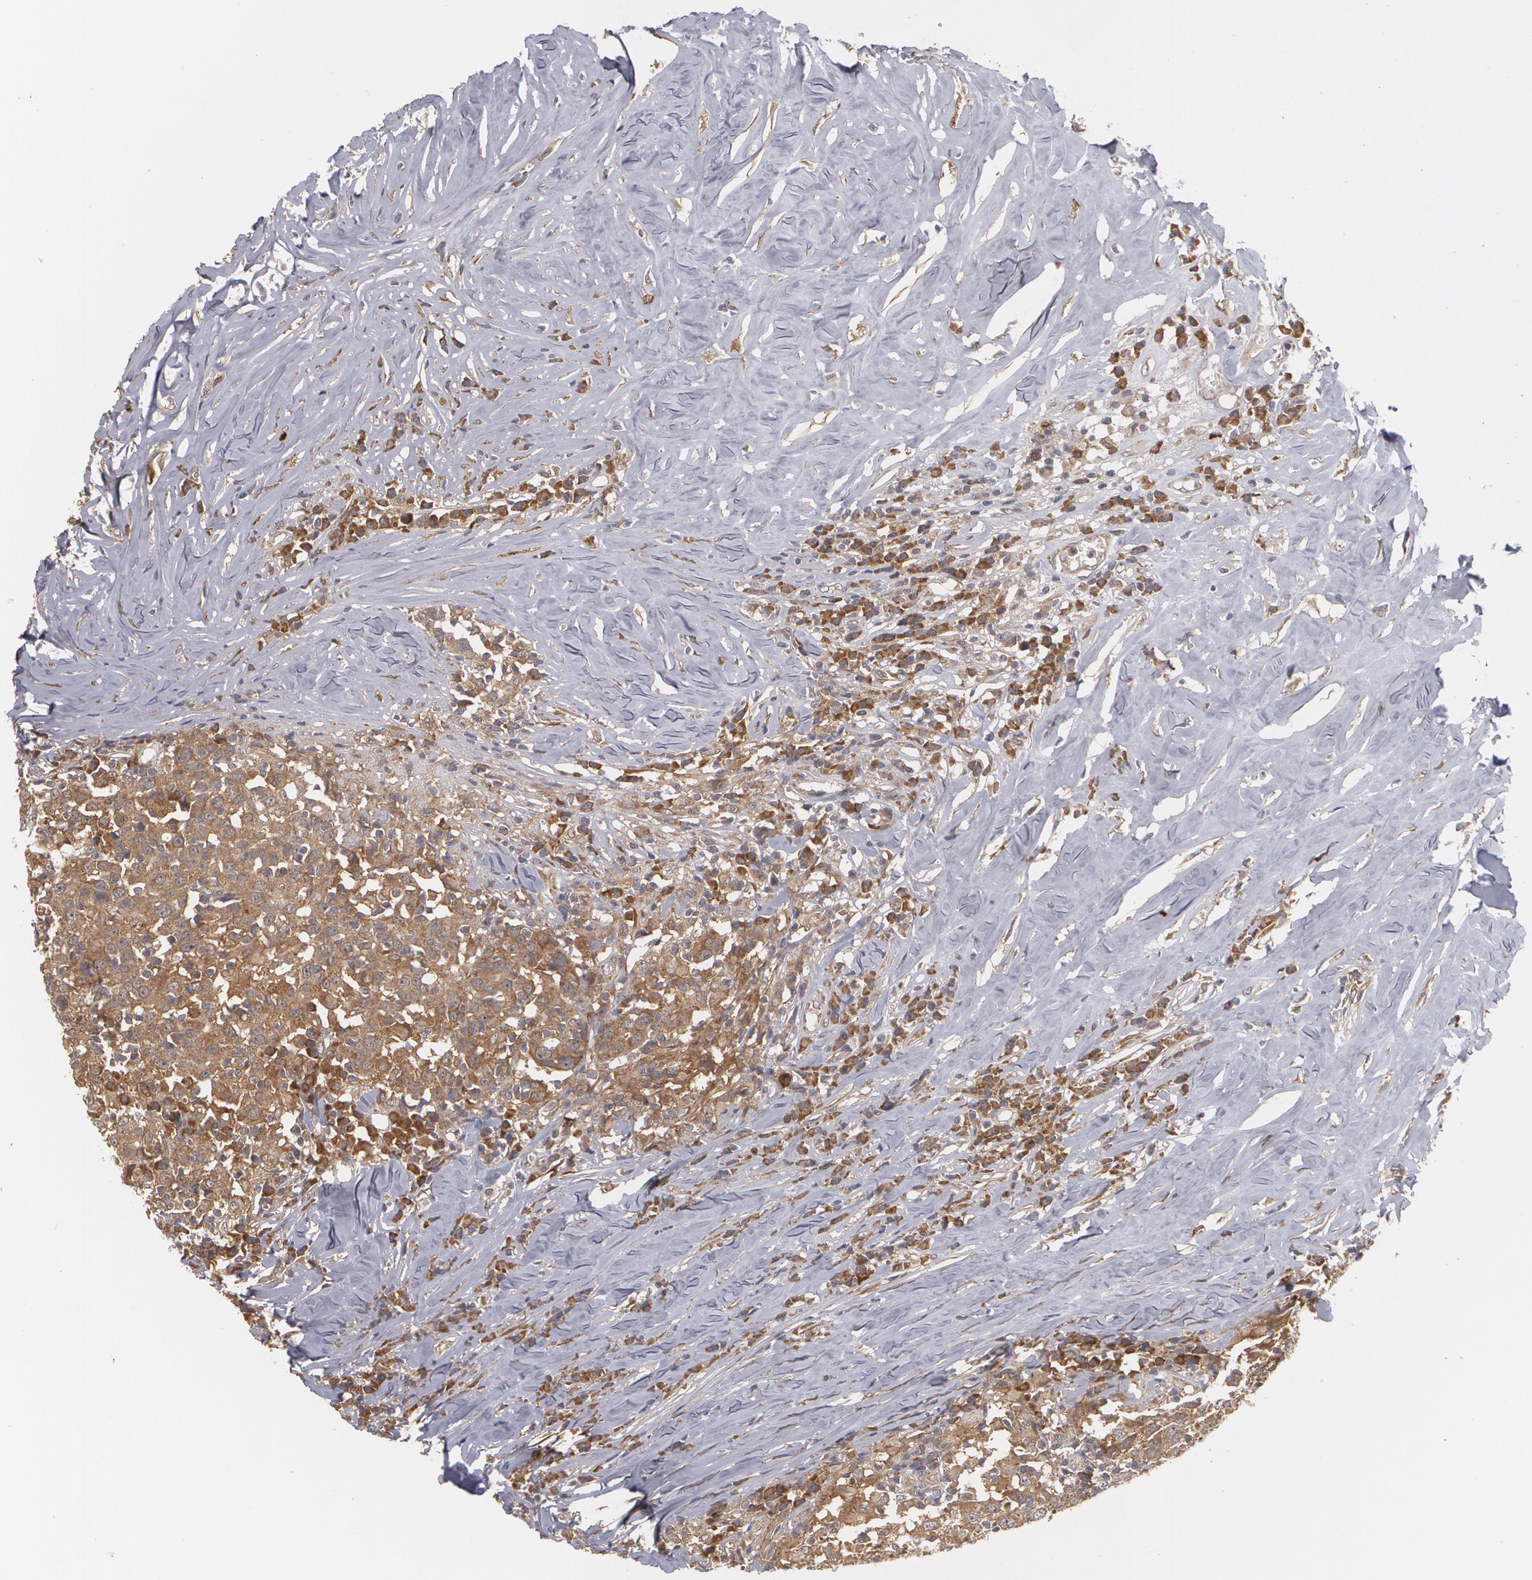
{"staining": {"intensity": "moderate", "quantity": "<25%", "location": "cytoplasmic/membranous"}, "tissue": "head and neck cancer", "cell_type": "Tumor cells", "image_type": "cancer", "snomed": [{"axis": "morphology", "description": "Adenocarcinoma, NOS"}, {"axis": "topography", "description": "Salivary gland"}, {"axis": "topography", "description": "Head-Neck"}], "caption": "Head and neck cancer stained with DAB (3,3'-diaminobenzidine) immunohistochemistry reveals low levels of moderate cytoplasmic/membranous staining in about <25% of tumor cells.", "gene": "BMP6", "patient": {"sex": "female", "age": 65}}